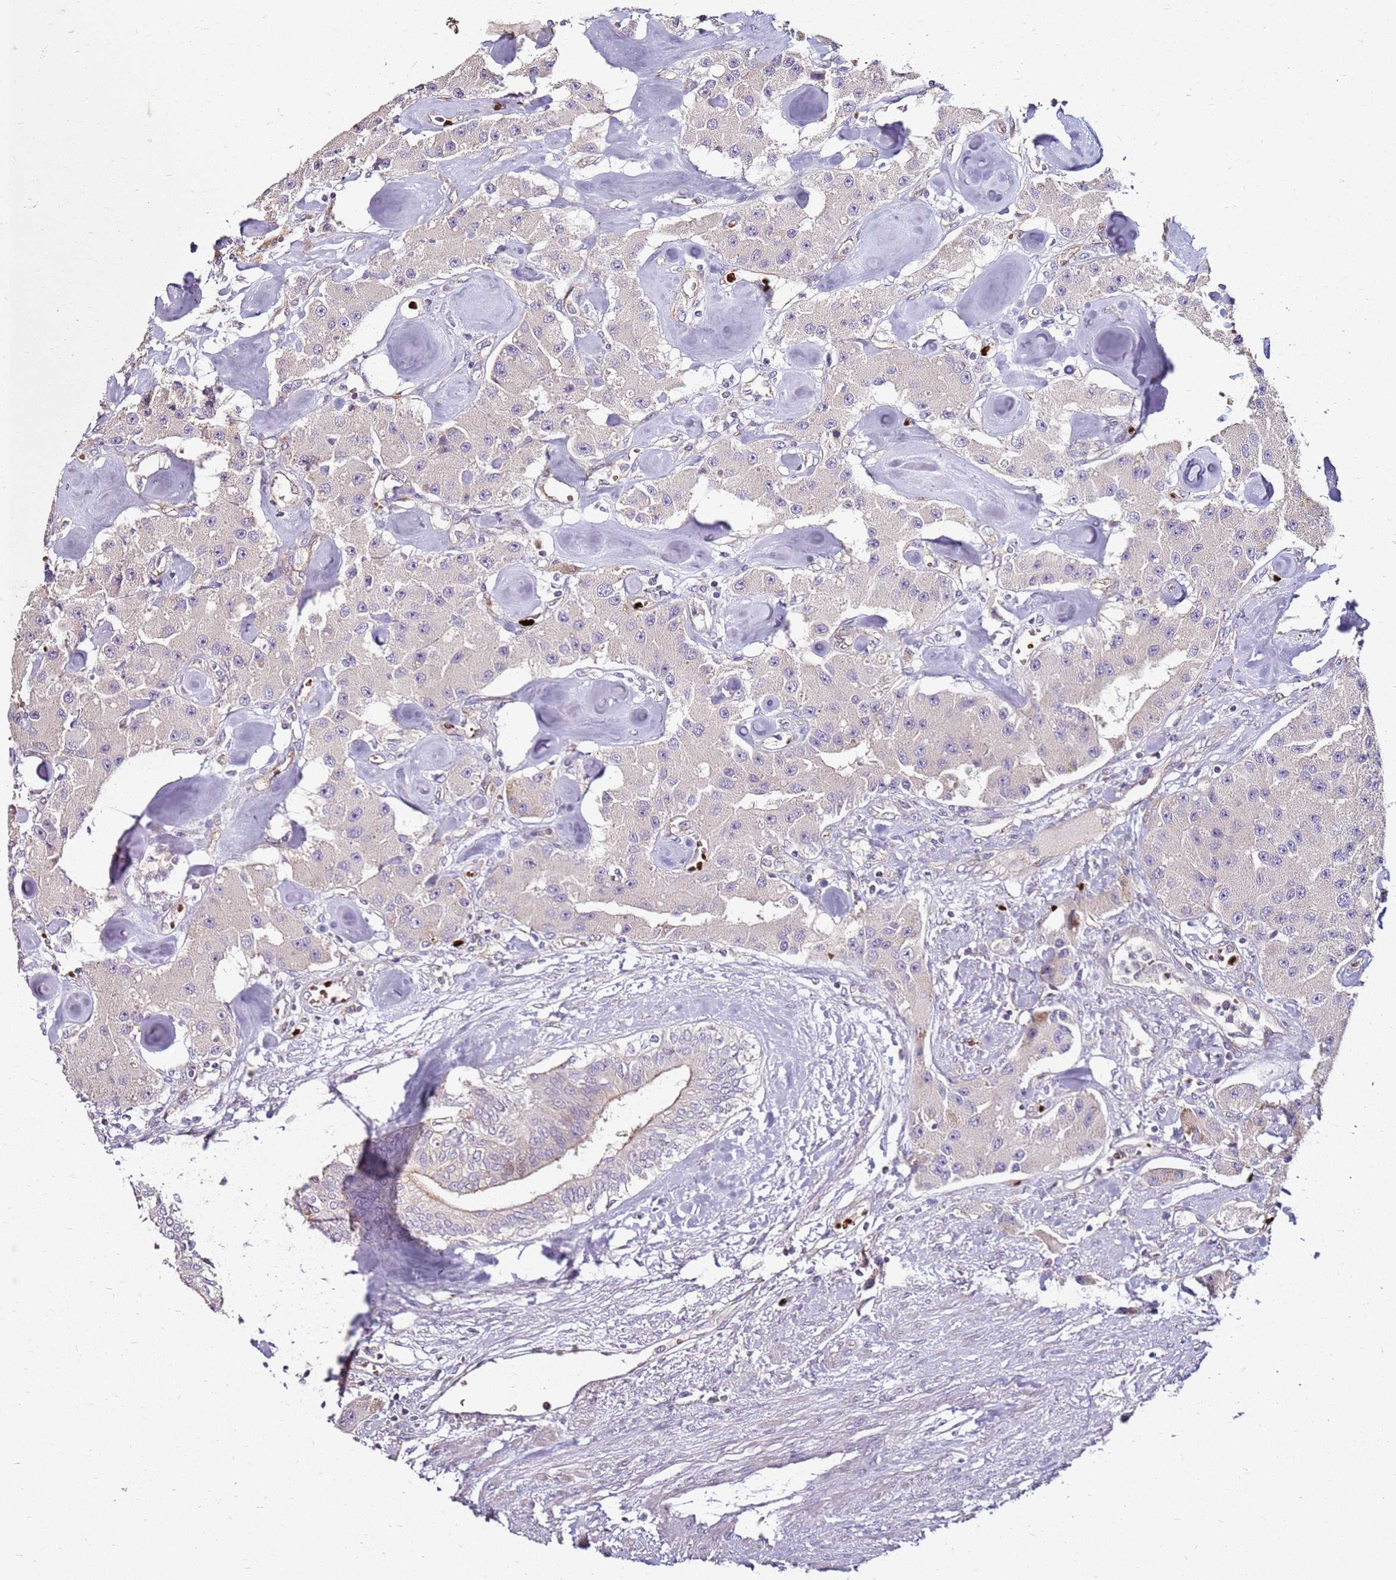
{"staining": {"intensity": "negative", "quantity": "none", "location": "none"}, "tissue": "carcinoid", "cell_type": "Tumor cells", "image_type": "cancer", "snomed": [{"axis": "morphology", "description": "Carcinoid, malignant, NOS"}, {"axis": "topography", "description": "Pancreas"}], "caption": "Malignant carcinoid stained for a protein using immunohistochemistry shows no positivity tumor cells.", "gene": "RNF11", "patient": {"sex": "male", "age": 41}}